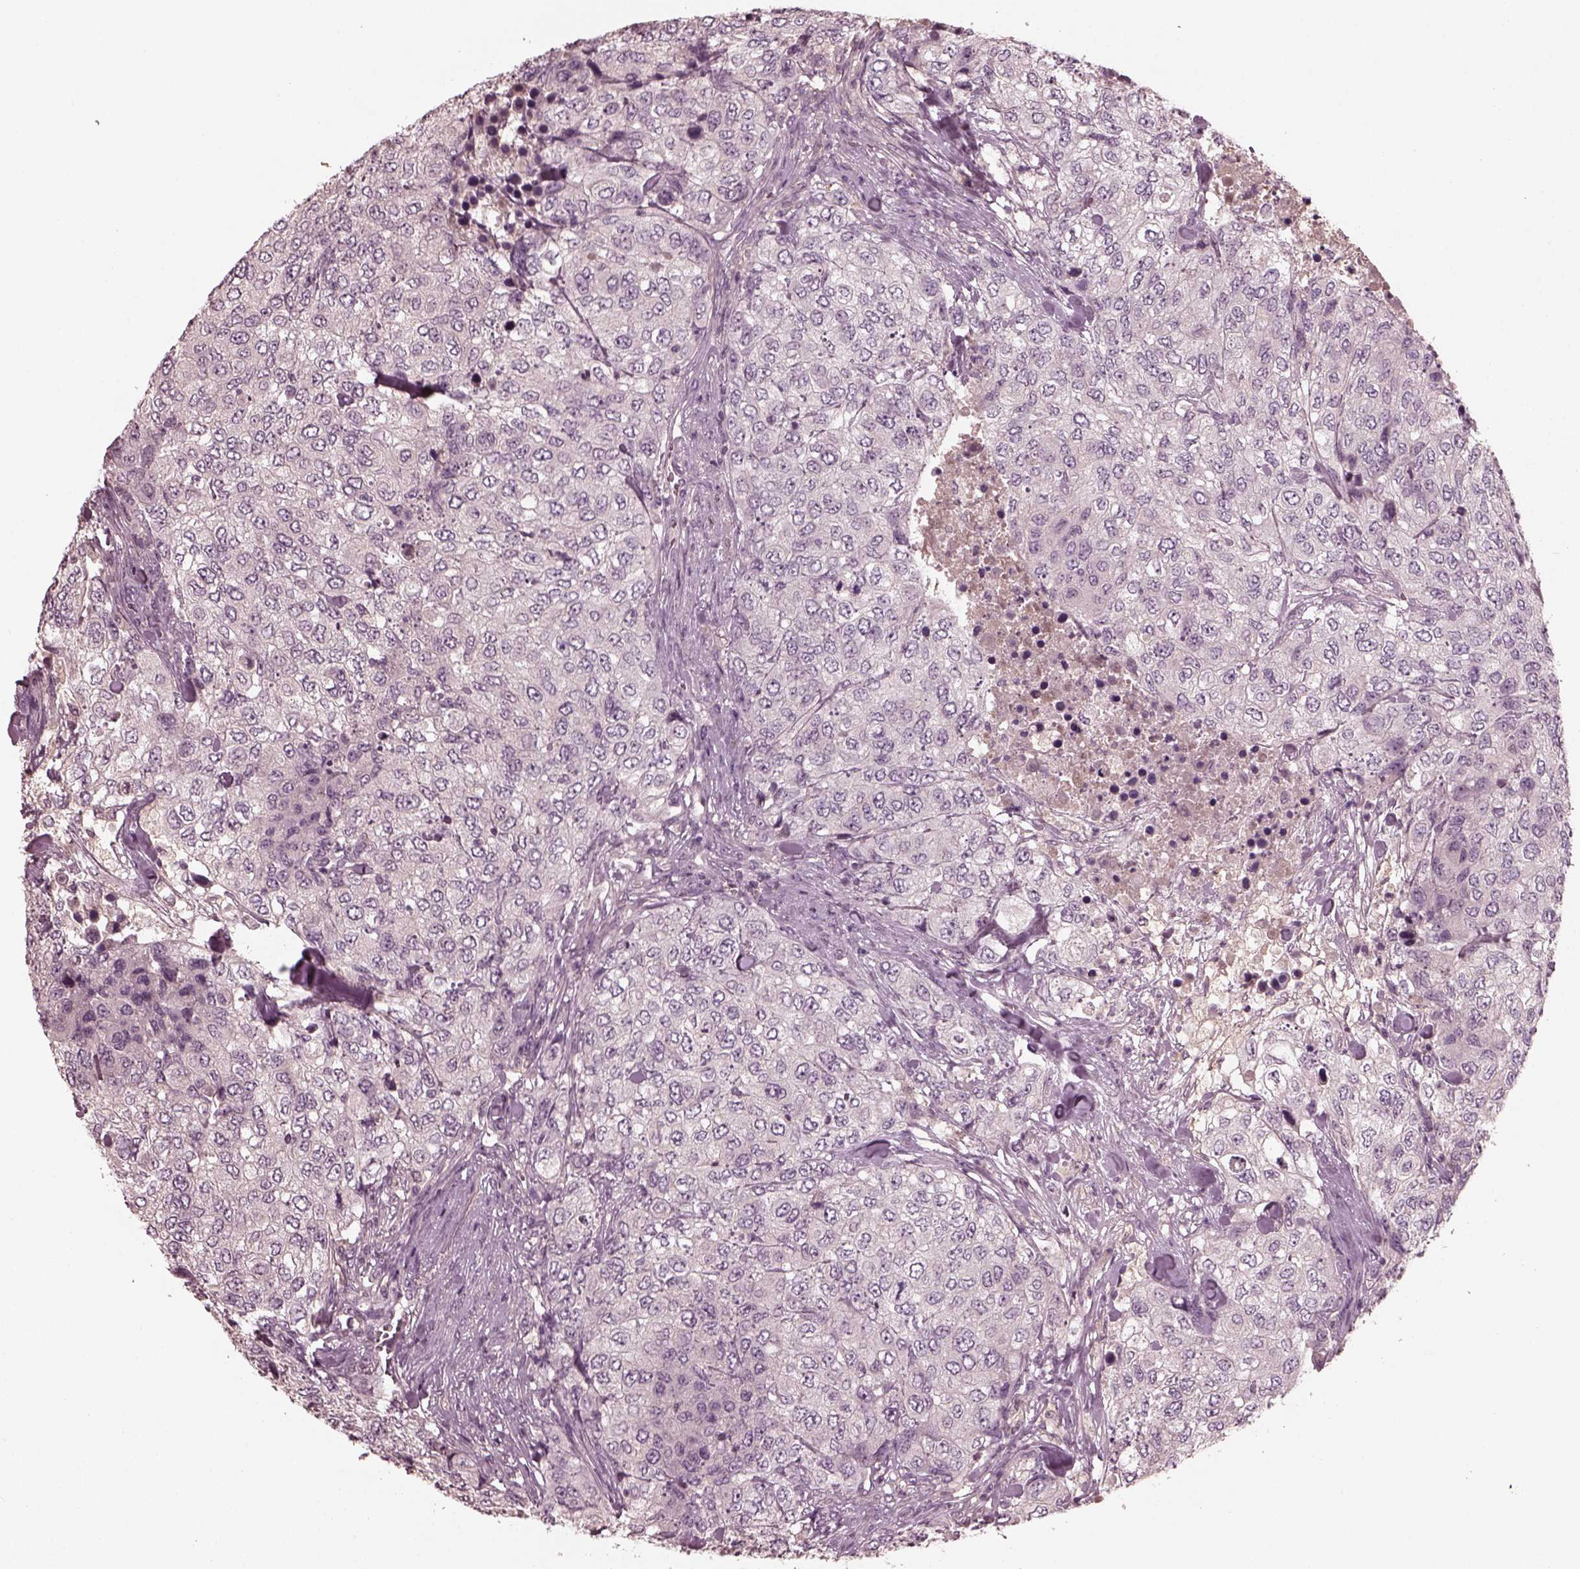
{"staining": {"intensity": "negative", "quantity": "none", "location": "none"}, "tissue": "urothelial cancer", "cell_type": "Tumor cells", "image_type": "cancer", "snomed": [{"axis": "morphology", "description": "Urothelial carcinoma, High grade"}, {"axis": "topography", "description": "Urinary bladder"}], "caption": "The photomicrograph displays no significant staining in tumor cells of urothelial carcinoma (high-grade).", "gene": "PORCN", "patient": {"sex": "female", "age": 78}}